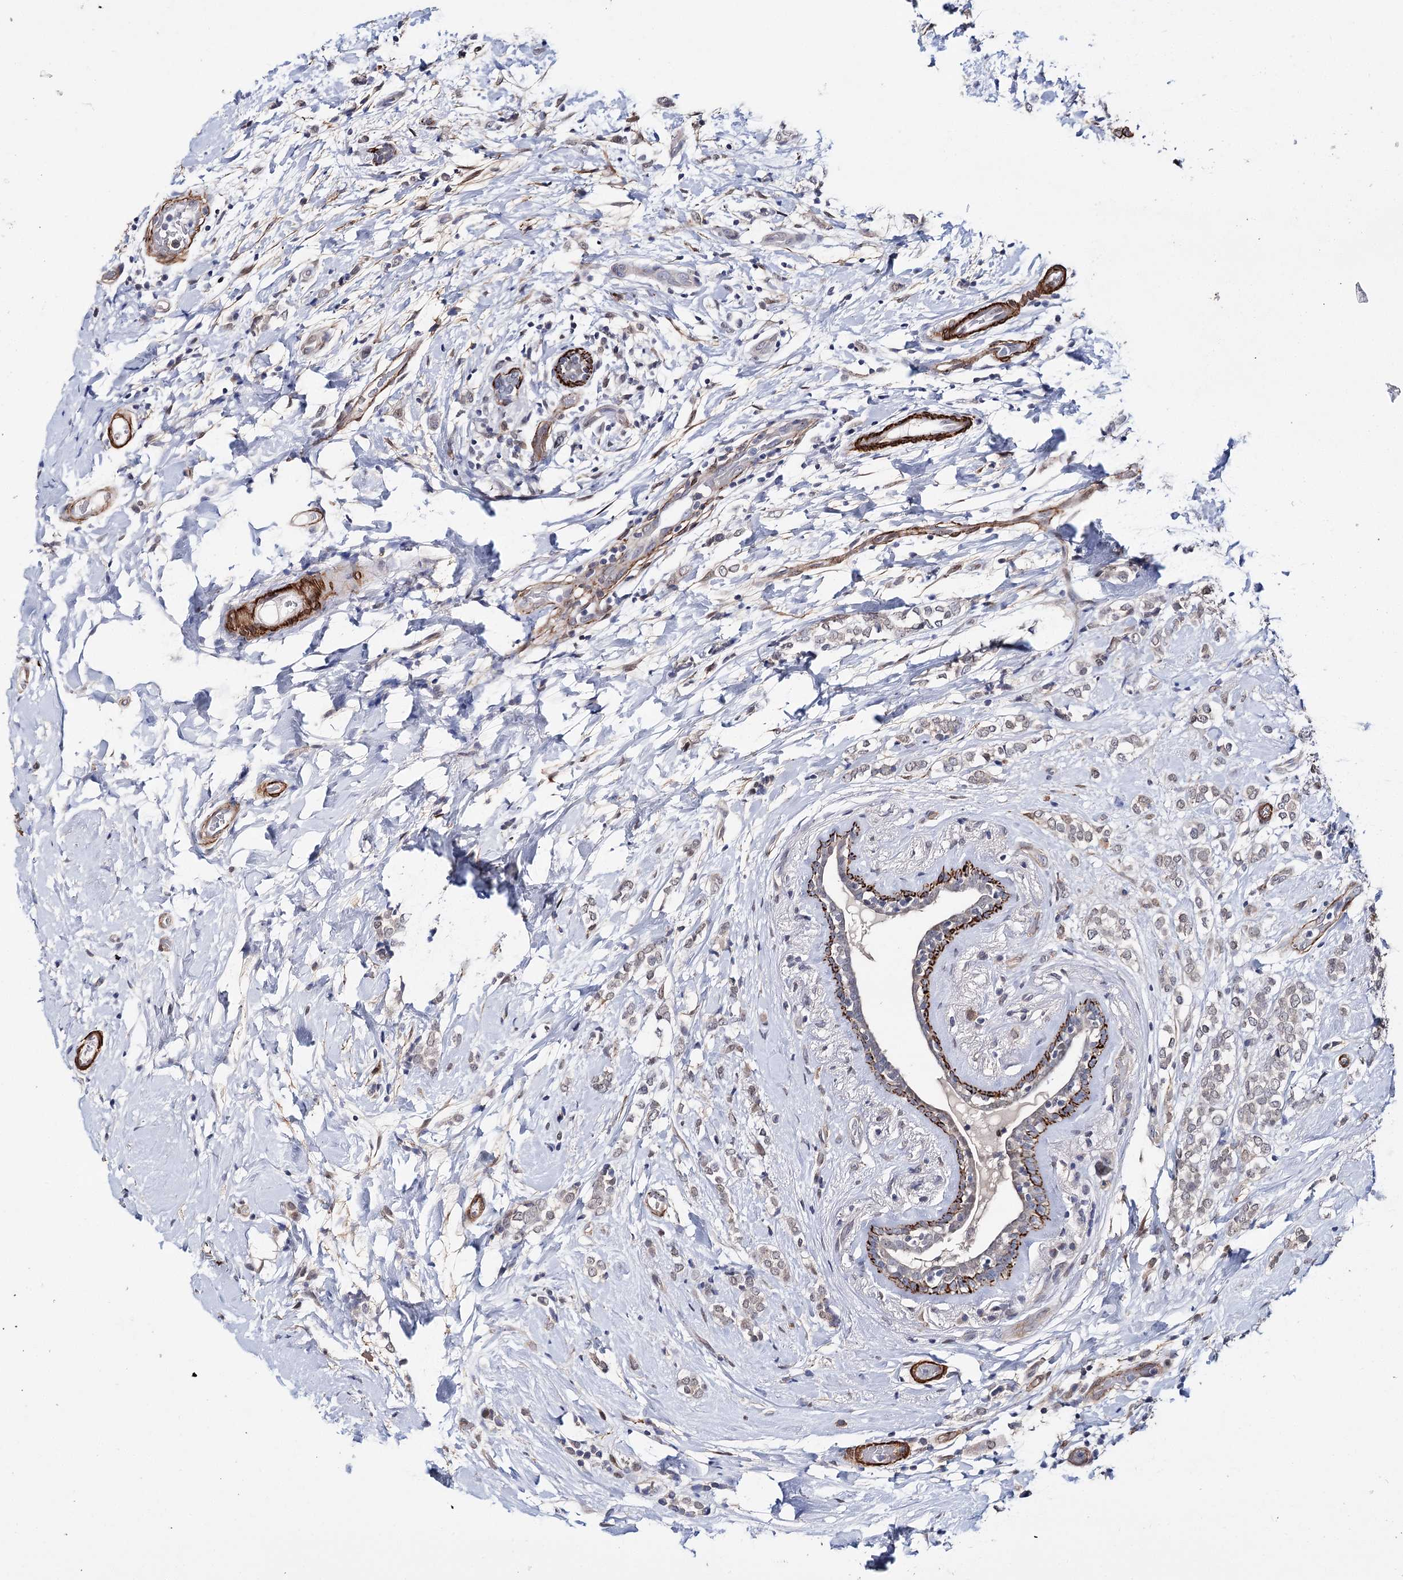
{"staining": {"intensity": "weak", "quantity": "25%-75%", "location": "nuclear"}, "tissue": "breast cancer", "cell_type": "Tumor cells", "image_type": "cancer", "snomed": [{"axis": "morphology", "description": "Normal tissue, NOS"}, {"axis": "morphology", "description": "Lobular carcinoma"}, {"axis": "topography", "description": "Breast"}], "caption": "Protein positivity by immunohistochemistry exhibits weak nuclear expression in about 25%-75% of tumor cells in breast lobular carcinoma.", "gene": "CFAP46", "patient": {"sex": "female", "age": 47}}